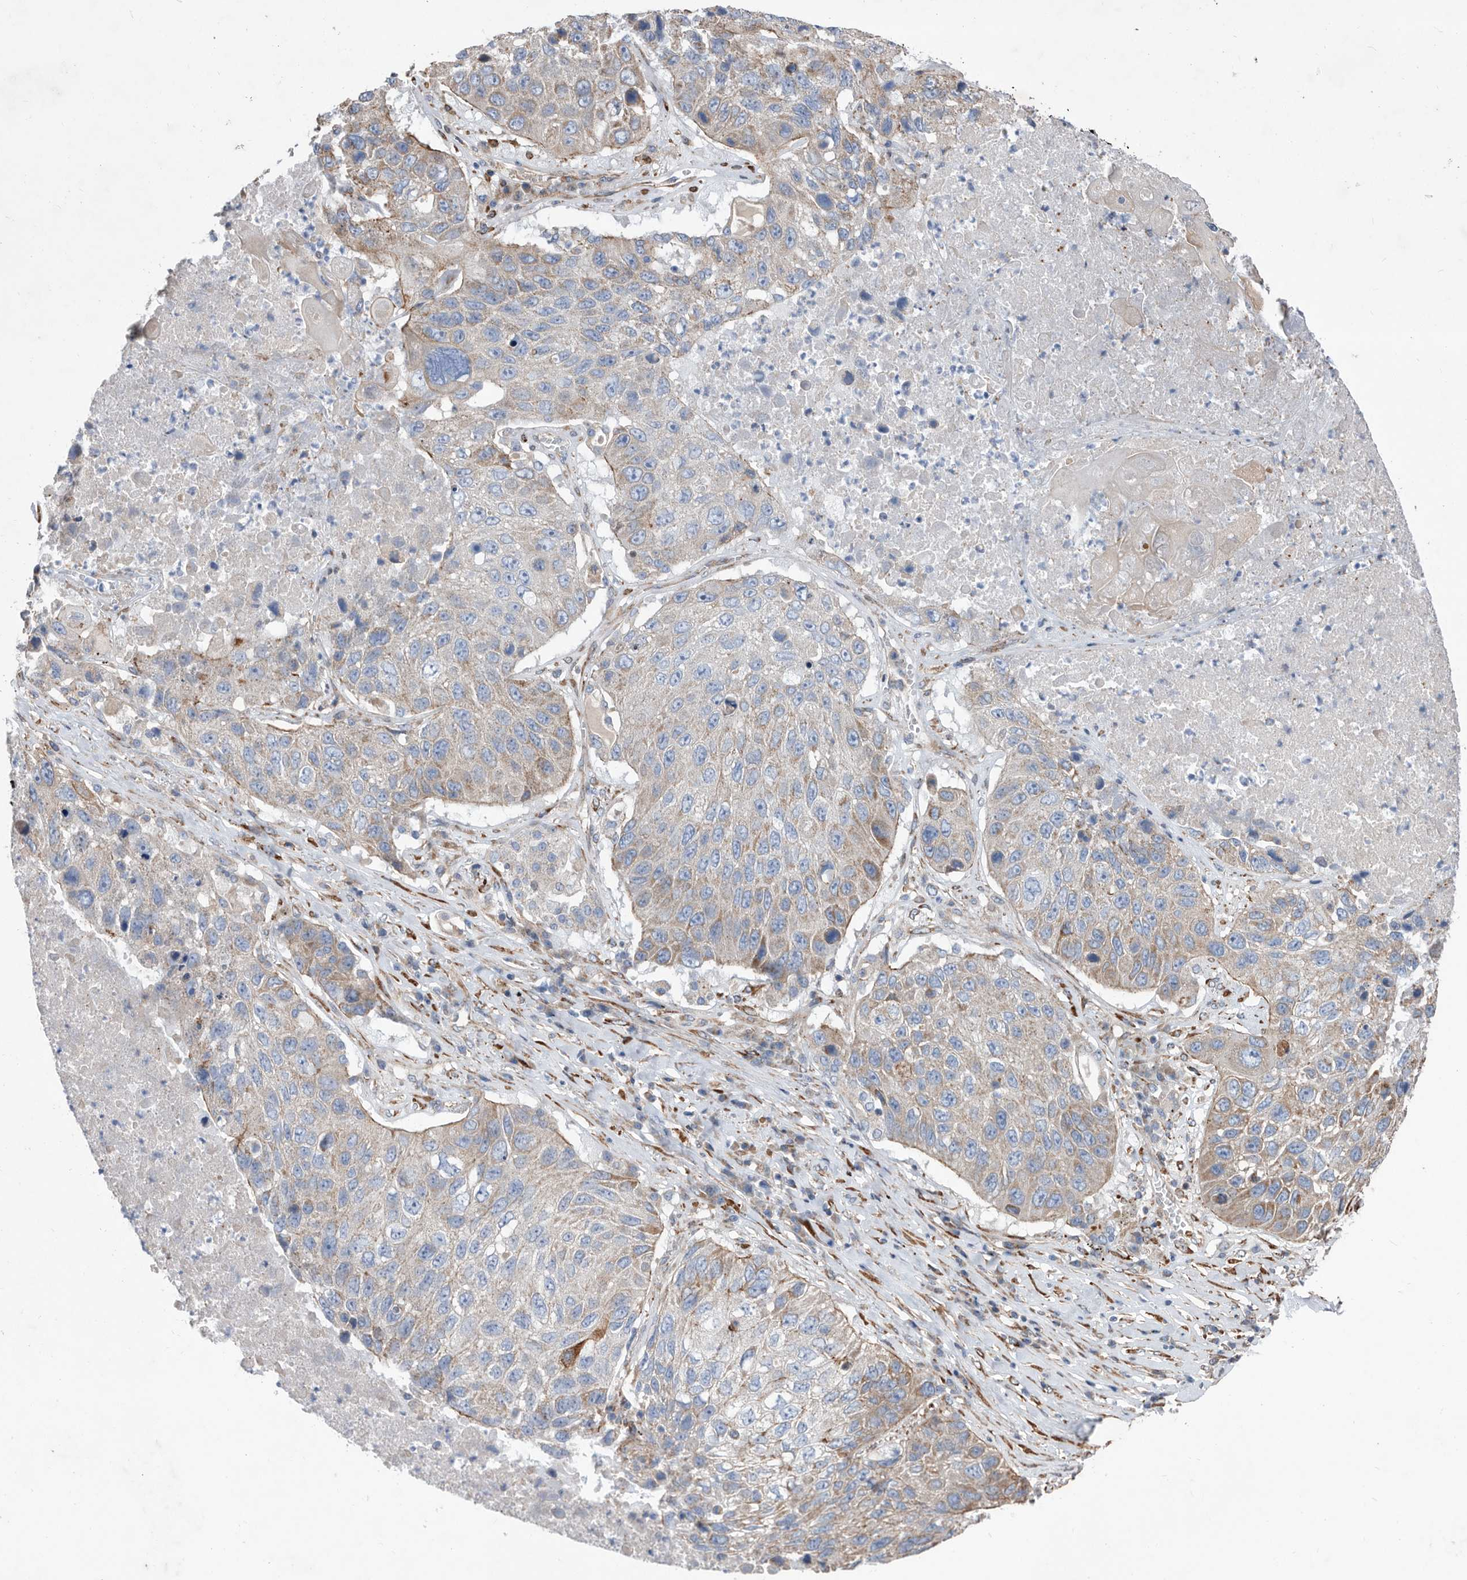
{"staining": {"intensity": "weak", "quantity": ">75%", "location": "cytoplasmic/membranous"}, "tissue": "lung cancer", "cell_type": "Tumor cells", "image_type": "cancer", "snomed": [{"axis": "morphology", "description": "Squamous cell carcinoma, NOS"}, {"axis": "topography", "description": "Lung"}], "caption": "Immunohistochemistry (IHC) image of neoplastic tissue: squamous cell carcinoma (lung) stained using immunohistochemistry exhibits low levels of weak protein expression localized specifically in the cytoplasmic/membranous of tumor cells, appearing as a cytoplasmic/membranous brown color.", "gene": "ATP13A3", "patient": {"sex": "male", "age": 61}}